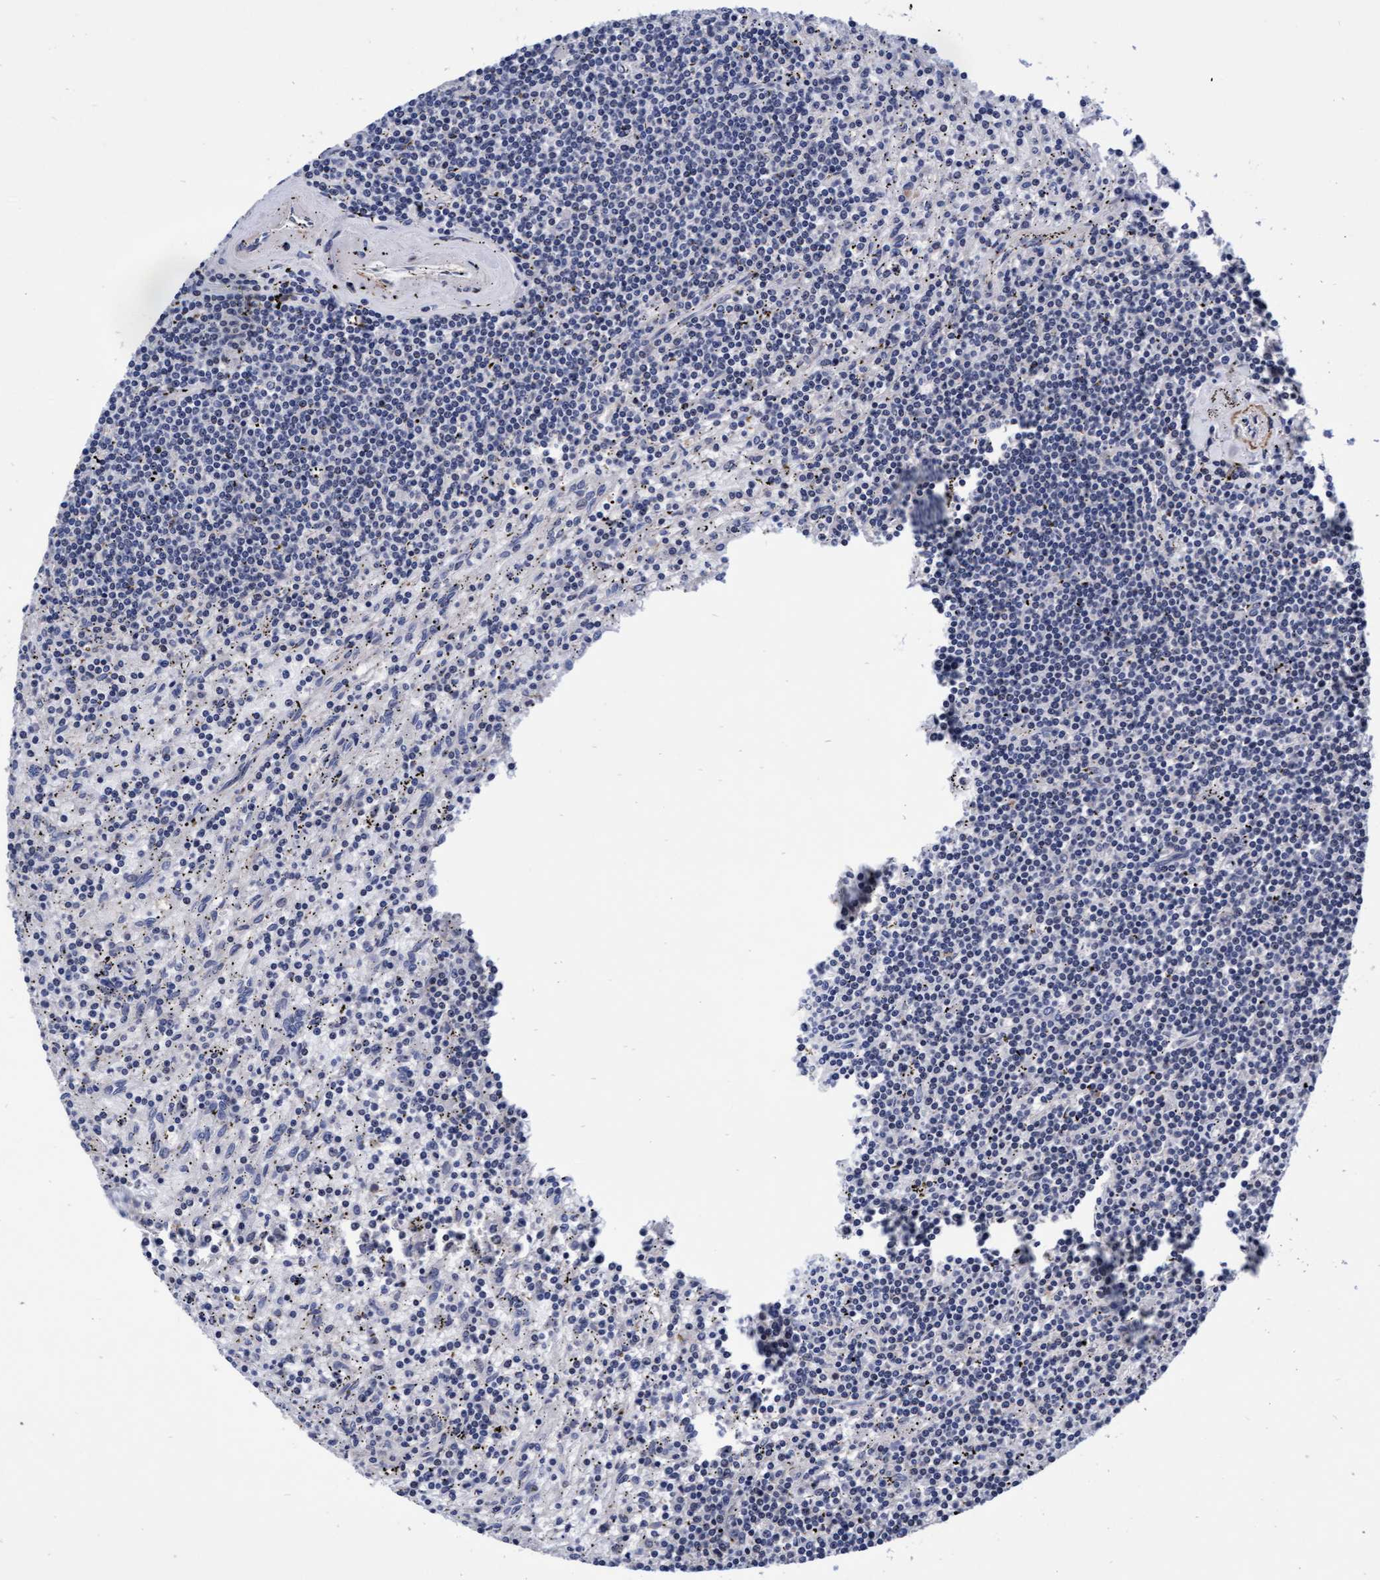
{"staining": {"intensity": "negative", "quantity": "none", "location": "none"}, "tissue": "lymphoma", "cell_type": "Tumor cells", "image_type": "cancer", "snomed": [{"axis": "morphology", "description": "Malignant lymphoma, non-Hodgkin's type, Low grade"}, {"axis": "topography", "description": "Spleen"}], "caption": "This is an IHC histopathology image of lymphoma. There is no positivity in tumor cells.", "gene": "EFCAB13", "patient": {"sex": "male", "age": 76}}